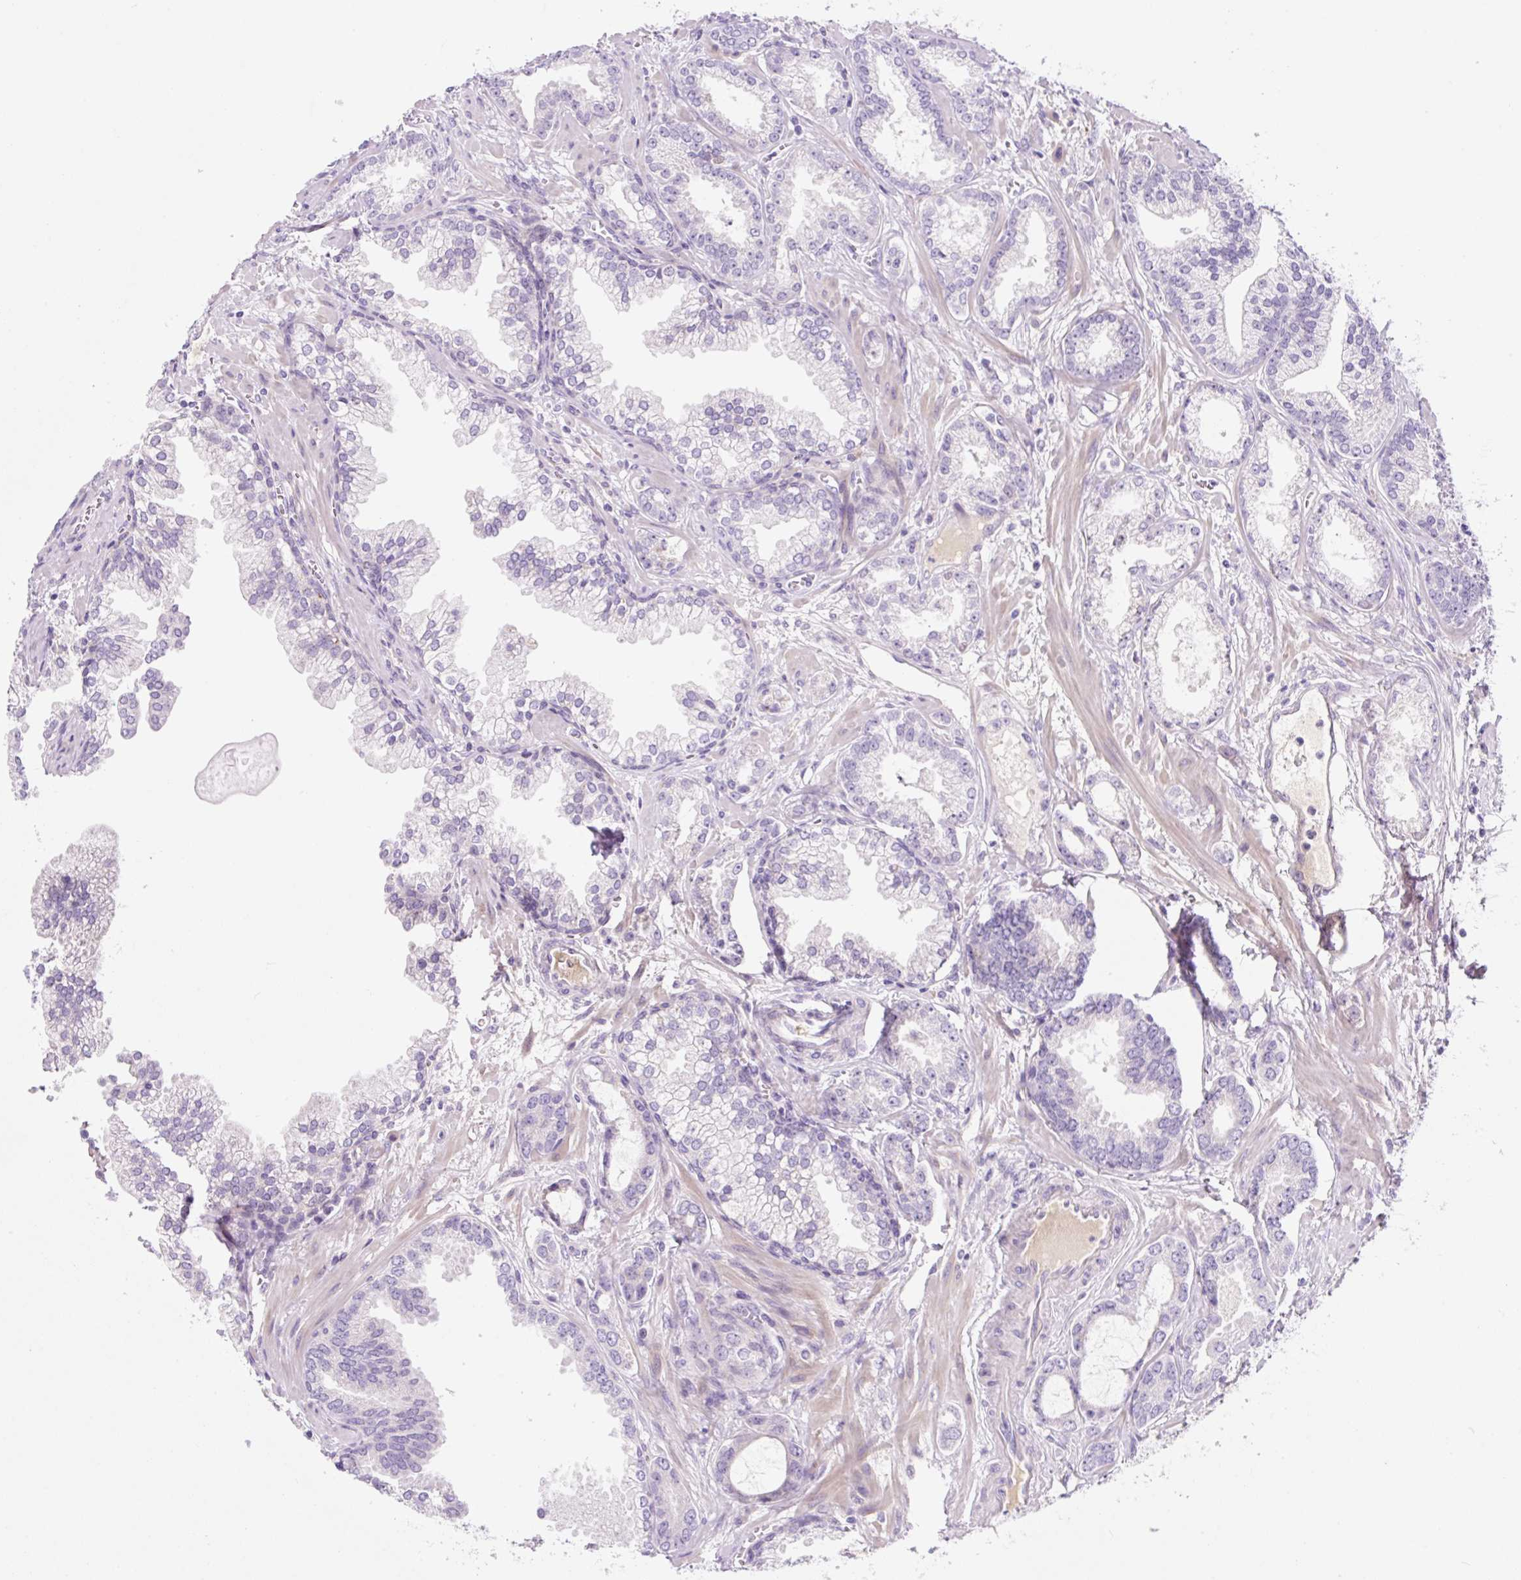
{"staining": {"intensity": "negative", "quantity": "none", "location": "none"}, "tissue": "prostate cancer", "cell_type": "Tumor cells", "image_type": "cancer", "snomed": [{"axis": "morphology", "description": "Adenocarcinoma, Medium grade"}, {"axis": "topography", "description": "Prostate"}], "caption": "Prostate adenocarcinoma (medium-grade) was stained to show a protein in brown. There is no significant positivity in tumor cells.", "gene": "ZNF121", "patient": {"sex": "male", "age": 57}}